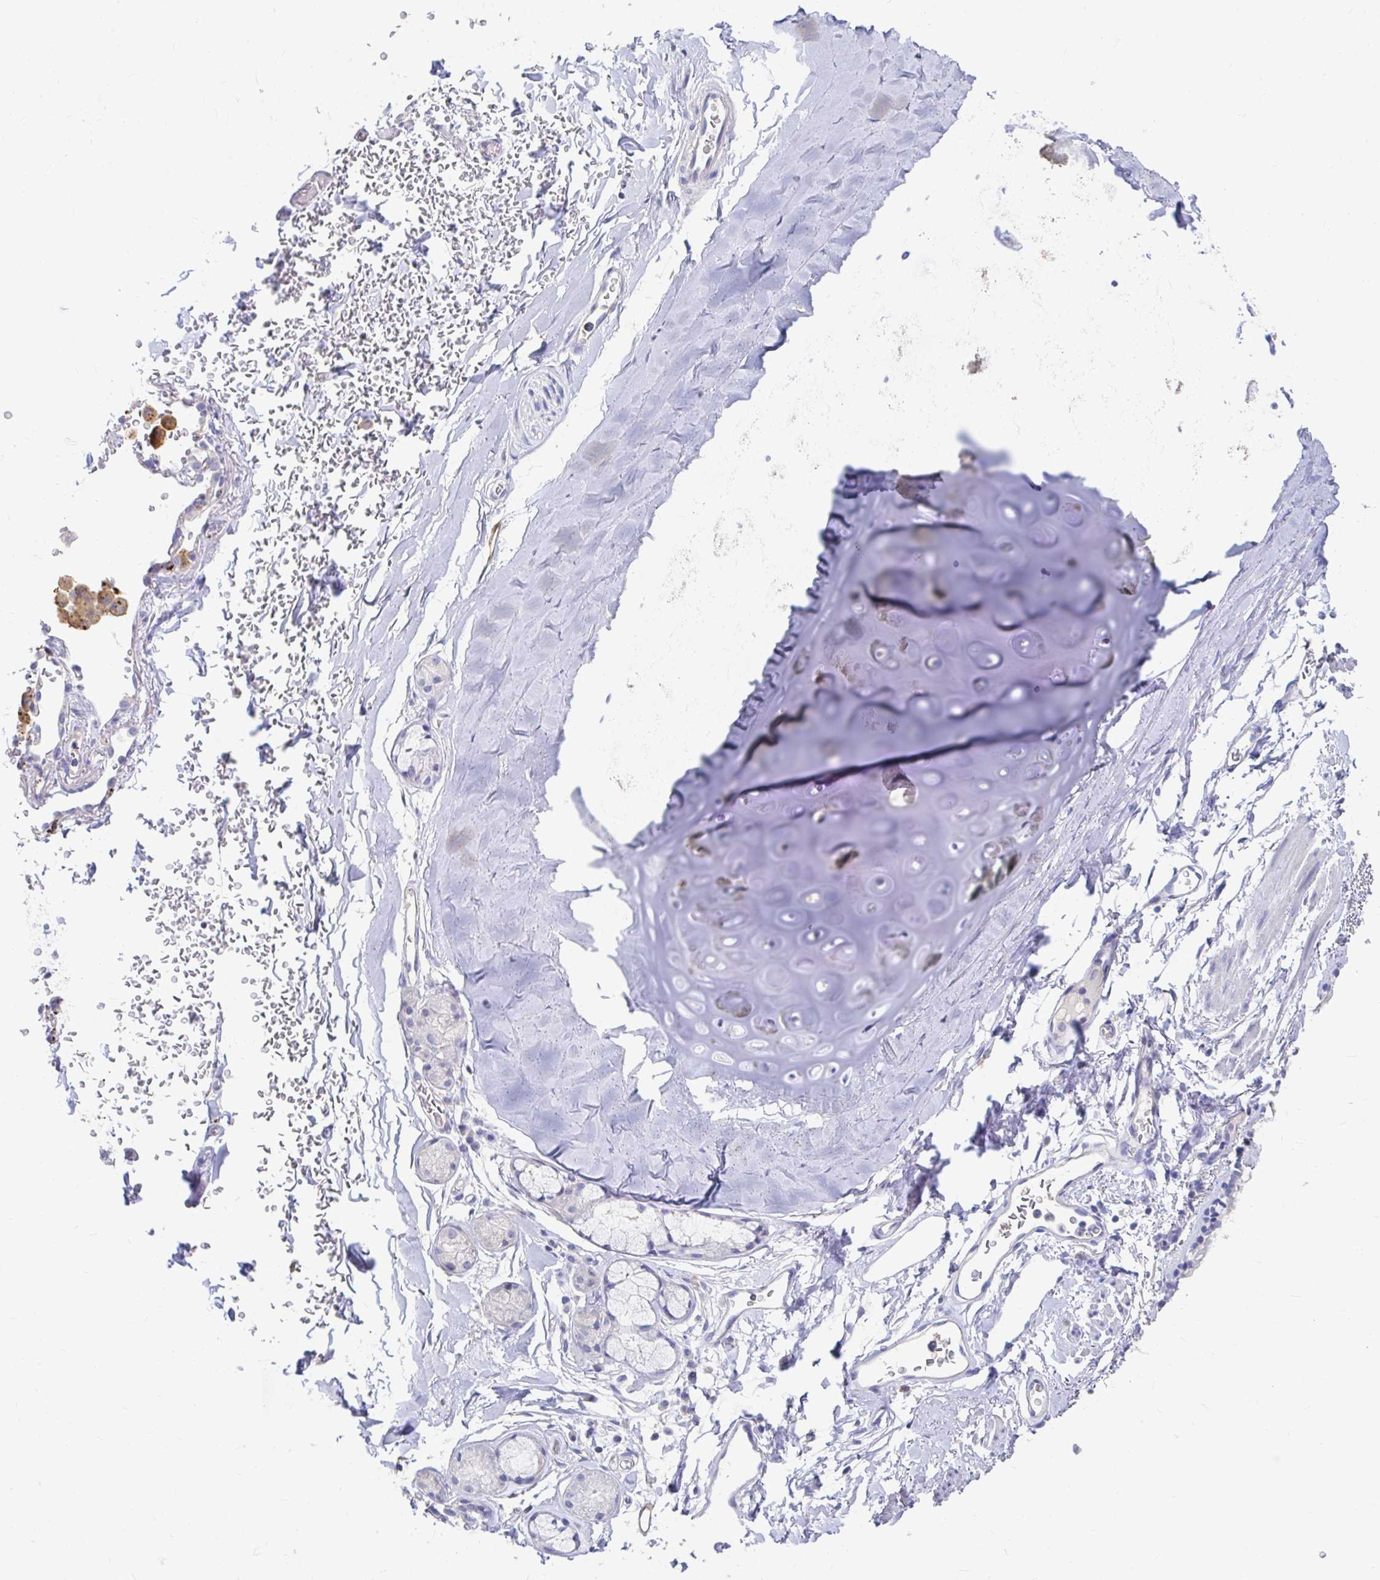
{"staining": {"intensity": "negative", "quantity": "none", "location": "none"}, "tissue": "adipose tissue", "cell_type": "Adipocytes", "image_type": "normal", "snomed": [{"axis": "morphology", "description": "Normal tissue, NOS"}, {"axis": "topography", "description": "Cartilage tissue"}, {"axis": "topography", "description": "Bronchus"}, {"axis": "topography", "description": "Peripheral nerve tissue"}], "caption": "This histopathology image is of normal adipose tissue stained with immunohistochemistry to label a protein in brown with the nuclei are counter-stained blue. There is no positivity in adipocytes. Brightfield microscopy of immunohistochemistry stained with DAB (brown) and hematoxylin (blue), captured at high magnification.", "gene": "LAMC3", "patient": {"sex": "male", "age": 67}}